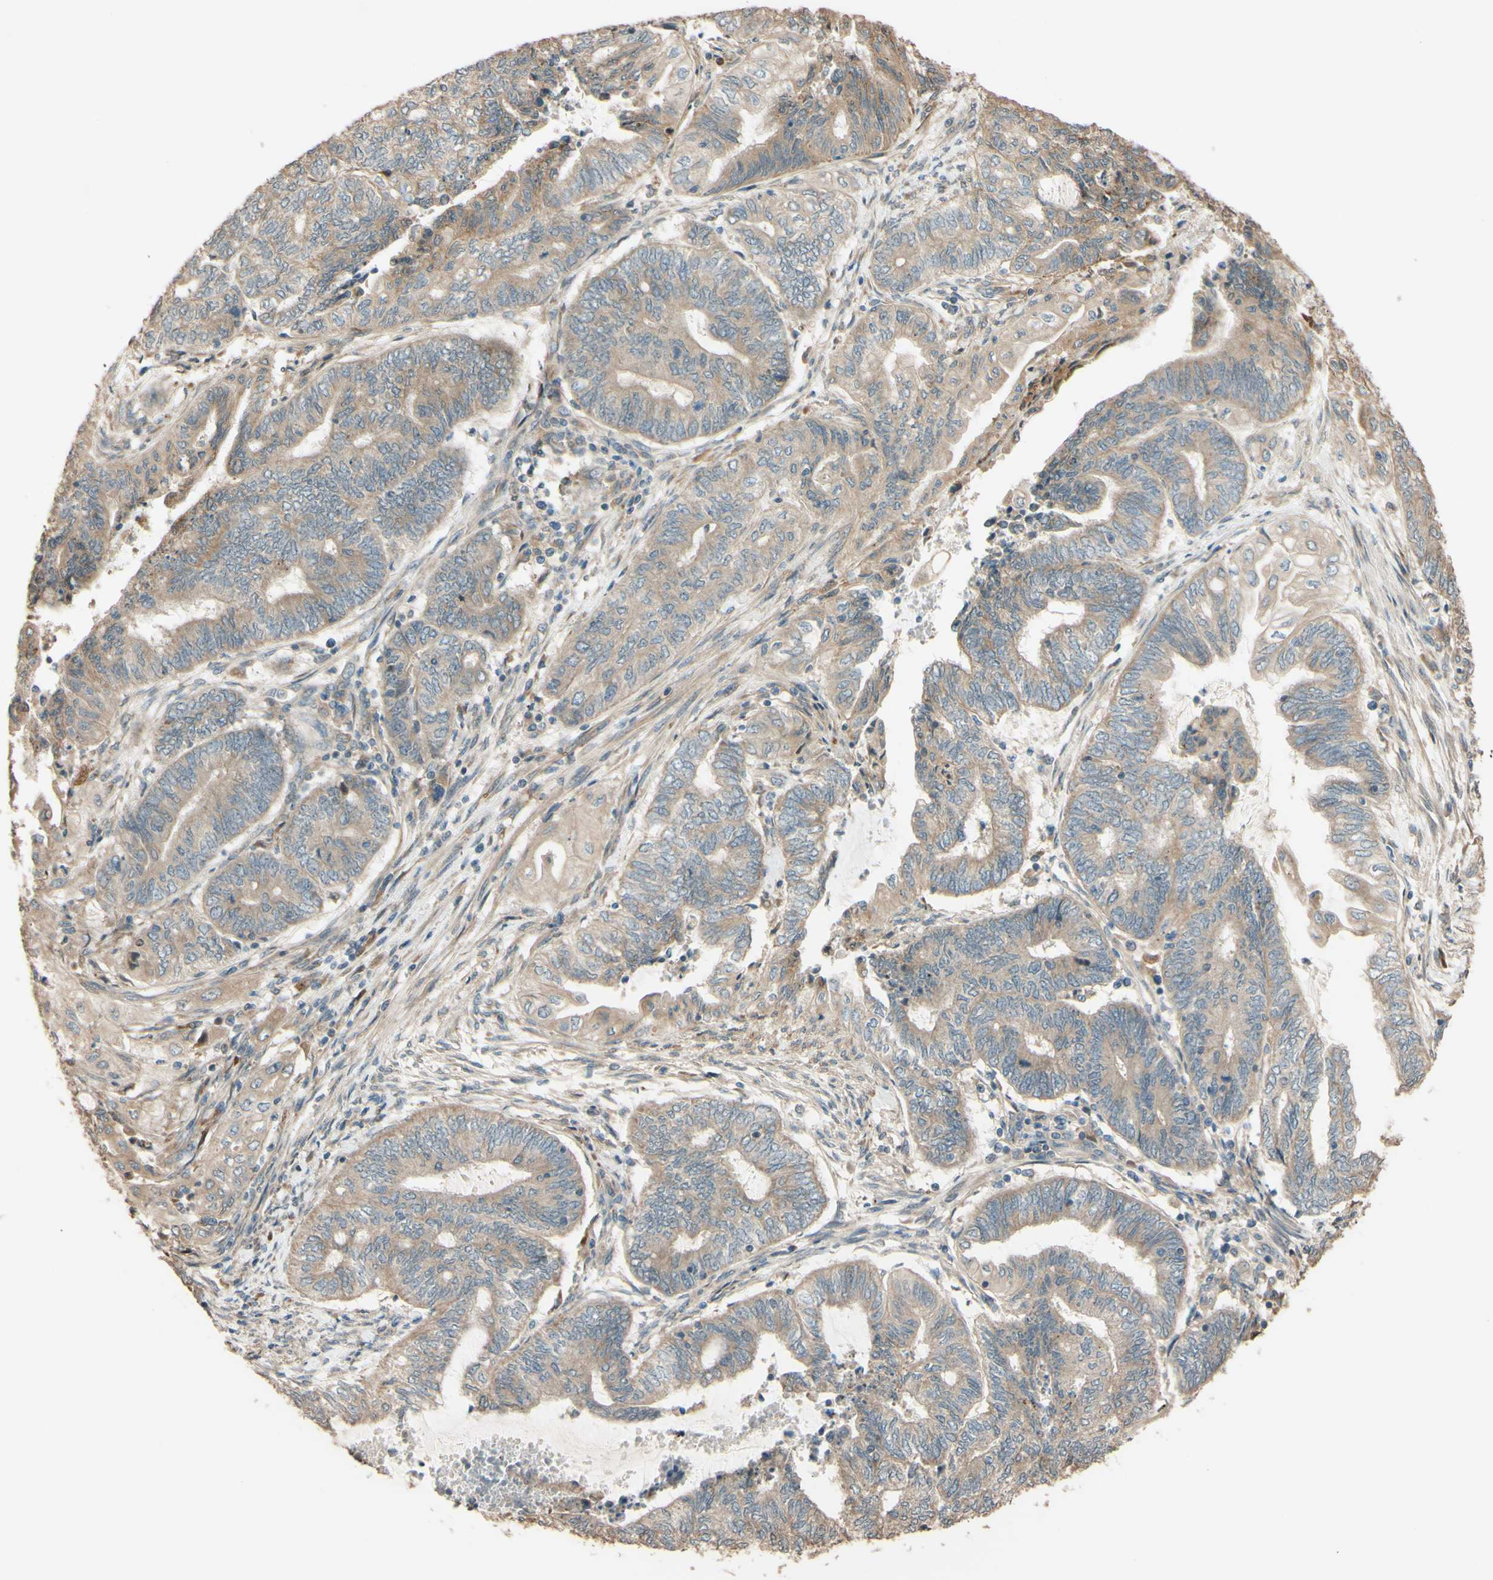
{"staining": {"intensity": "weak", "quantity": ">75%", "location": "cytoplasmic/membranous"}, "tissue": "endometrial cancer", "cell_type": "Tumor cells", "image_type": "cancer", "snomed": [{"axis": "morphology", "description": "Adenocarcinoma, NOS"}, {"axis": "topography", "description": "Uterus"}, {"axis": "topography", "description": "Endometrium"}], "caption": "Weak cytoplasmic/membranous protein staining is identified in about >75% of tumor cells in endometrial cancer.", "gene": "RNF19A", "patient": {"sex": "female", "age": 70}}